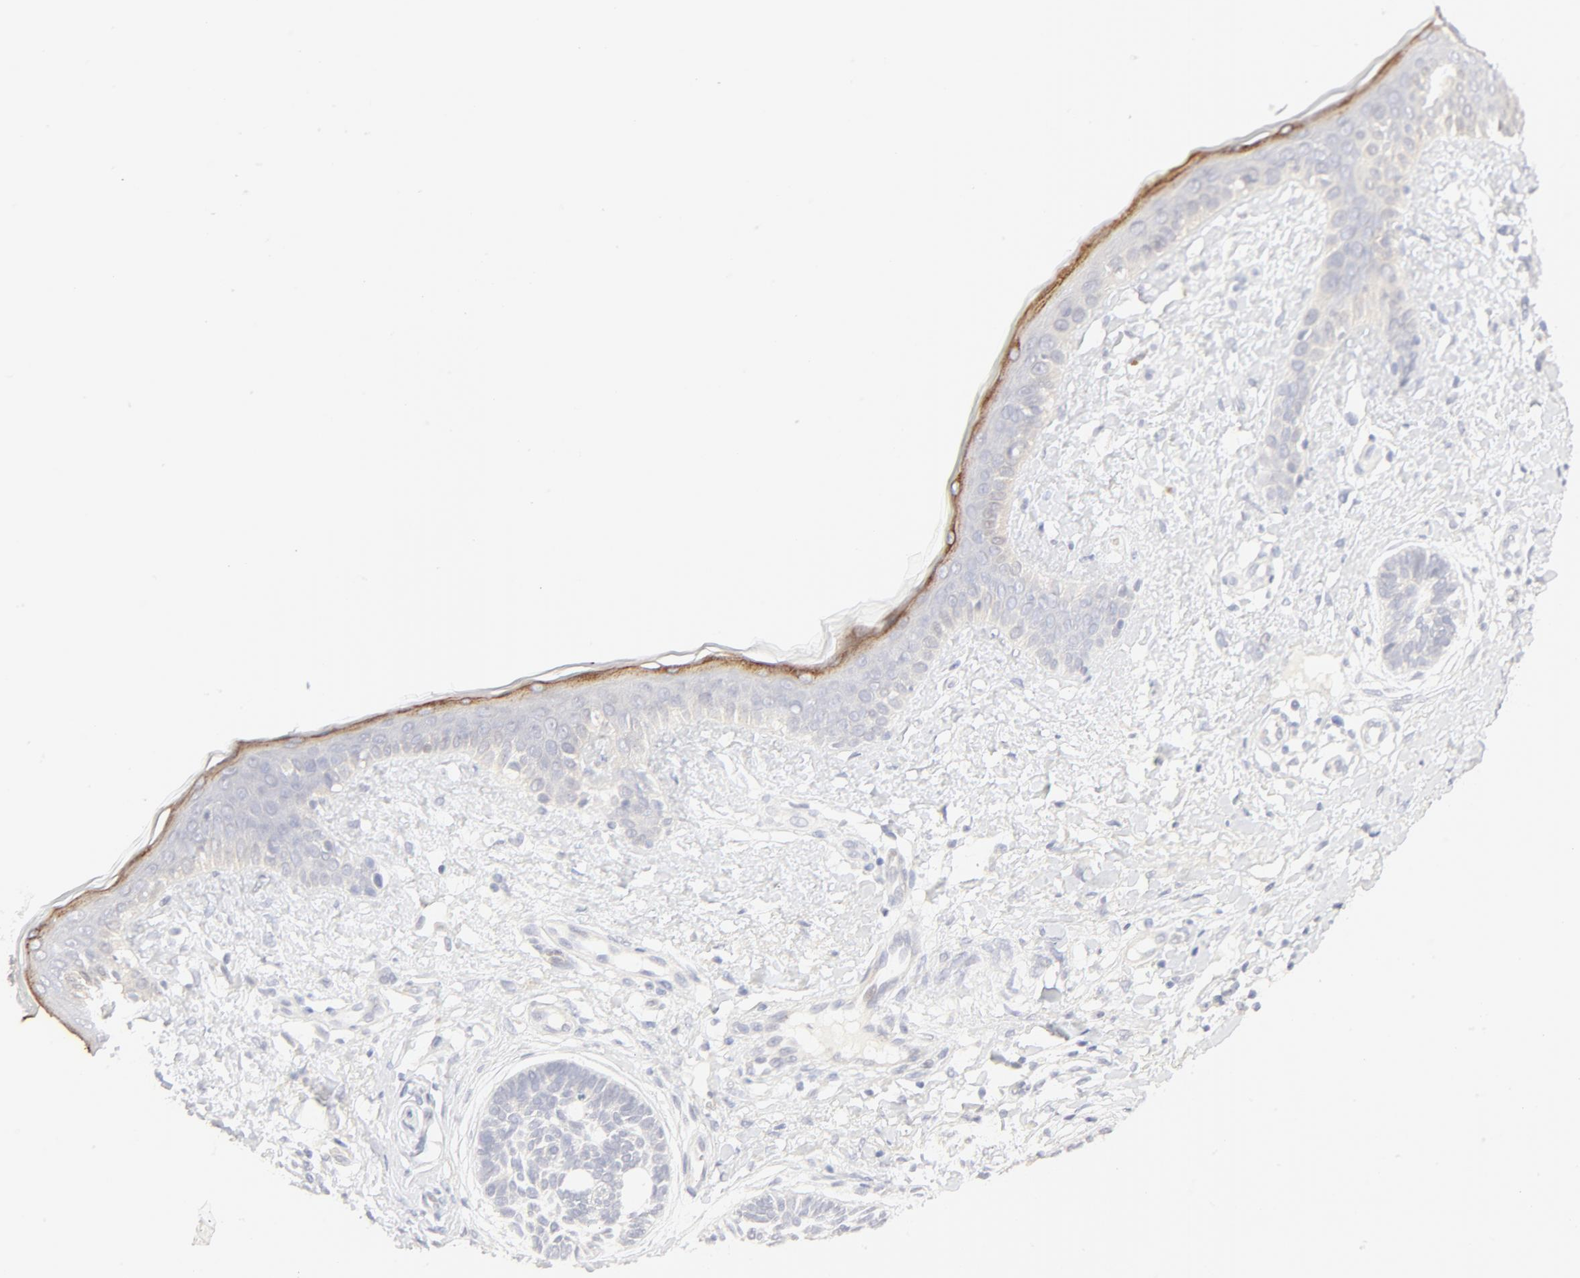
{"staining": {"intensity": "negative", "quantity": "none", "location": "none"}, "tissue": "skin cancer", "cell_type": "Tumor cells", "image_type": "cancer", "snomed": [{"axis": "morphology", "description": "Normal tissue, NOS"}, {"axis": "morphology", "description": "Basal cell carcinoma"}, {"axis": "topography", "description": "Skin"}], "caption": "Immunohistochemical staining of basal cell carcinoma (skin) displays no significant expression in tumor cells.", "gene": "NKX2-2", "patient": {"sex": "male", "age": 63}}